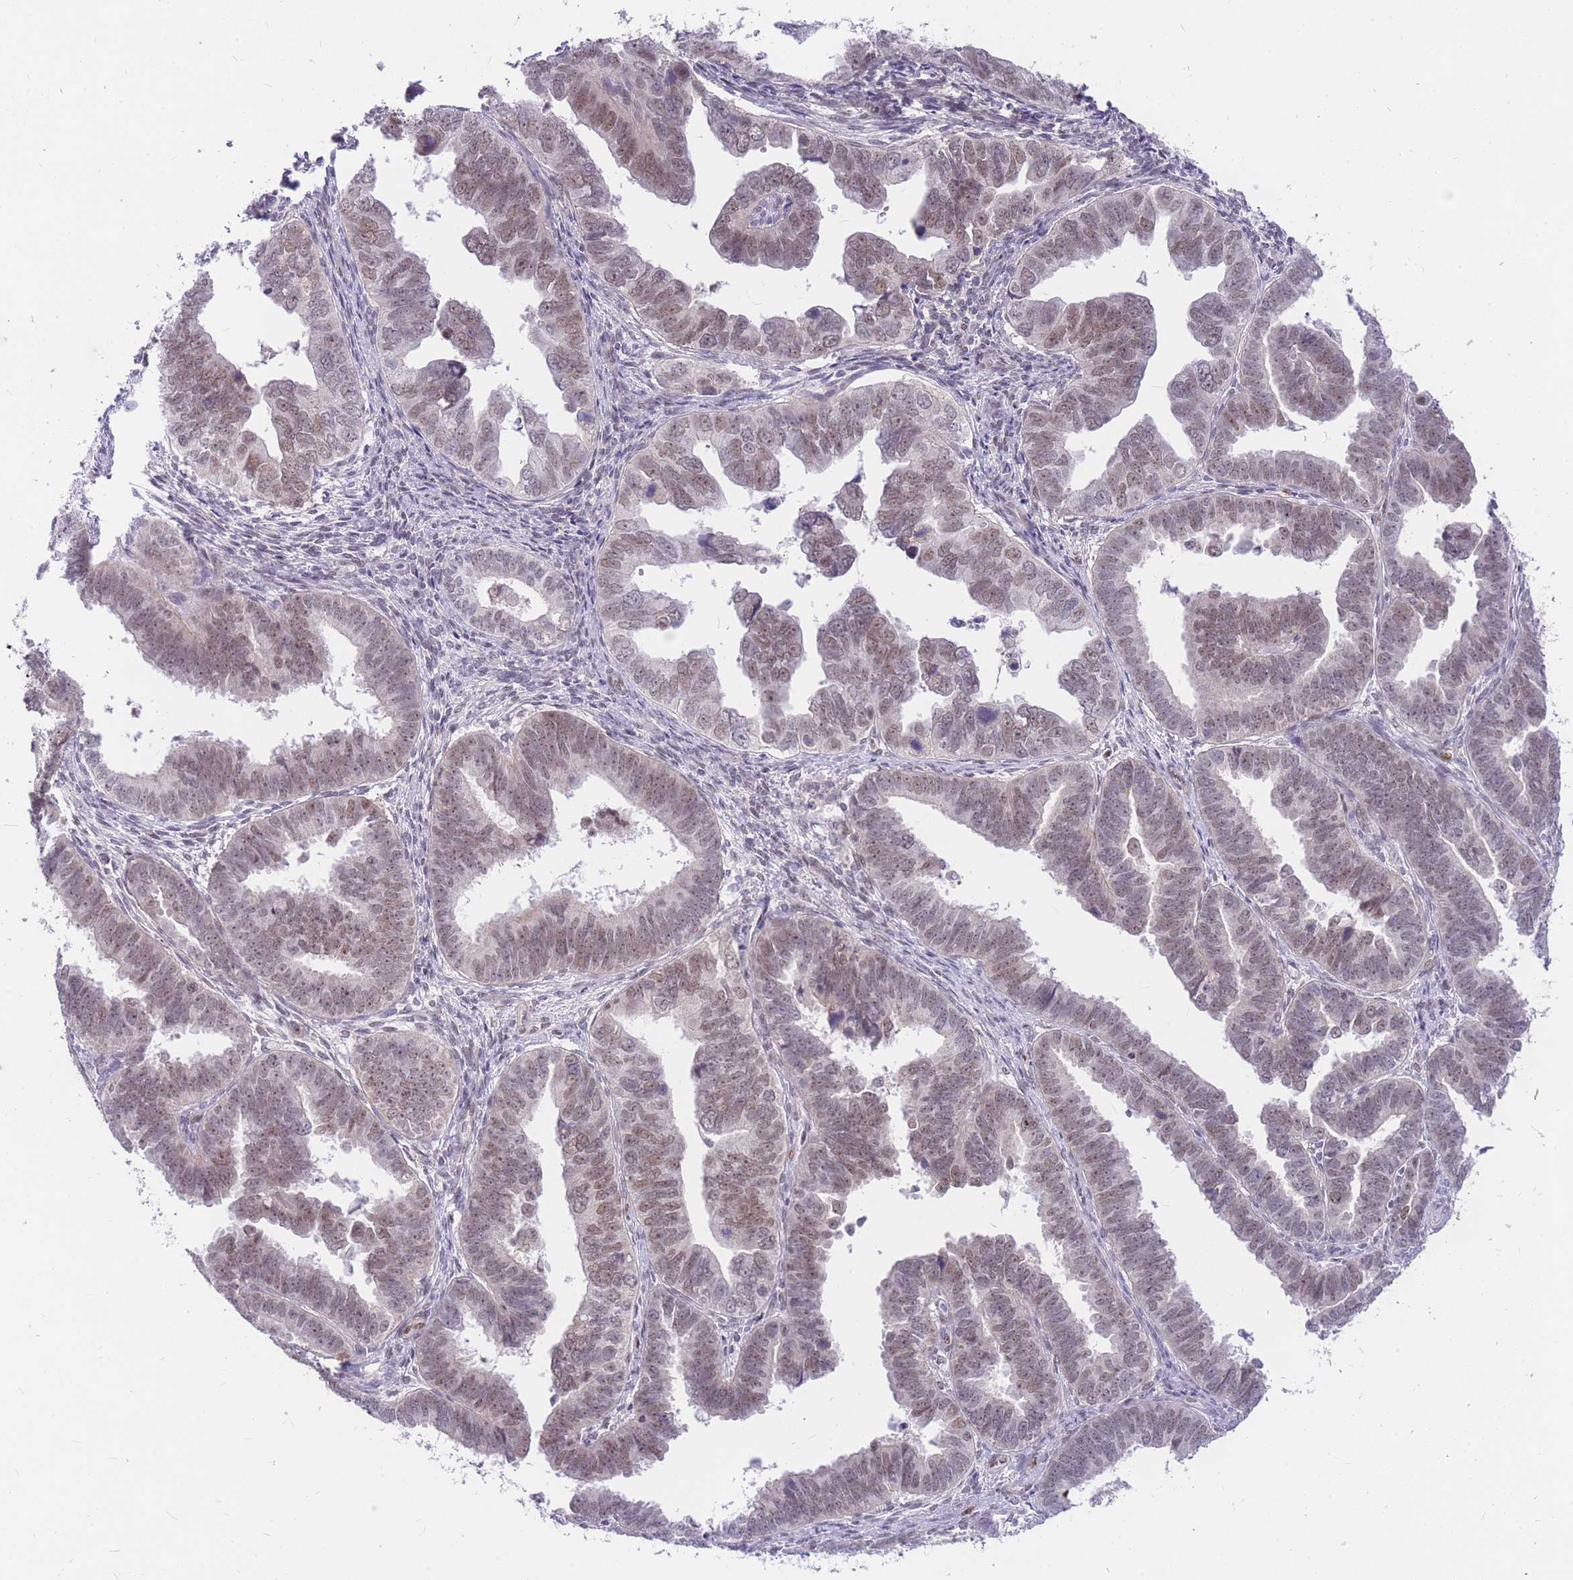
{"staining": {"intensity": "moderate", "quantity": ">75%", "location": "nuclear"}, "tissue": "endometrial cancer", "cell_type": "Tumor cells", "image_type": "cancer", "snomed": [{"axis": "morphology", "description": "Adenocarcinoma, NOS"}, {"axis": "topography", "description": "Endometrium"}], "caption": "Approximately >75% of tumor cells in endometrial cancer show moderate nuclear protein staining as visualized by brown immunohistochemical staining.", "gene": "TLE2", "patient": {"sex": "female", "age": 75}}